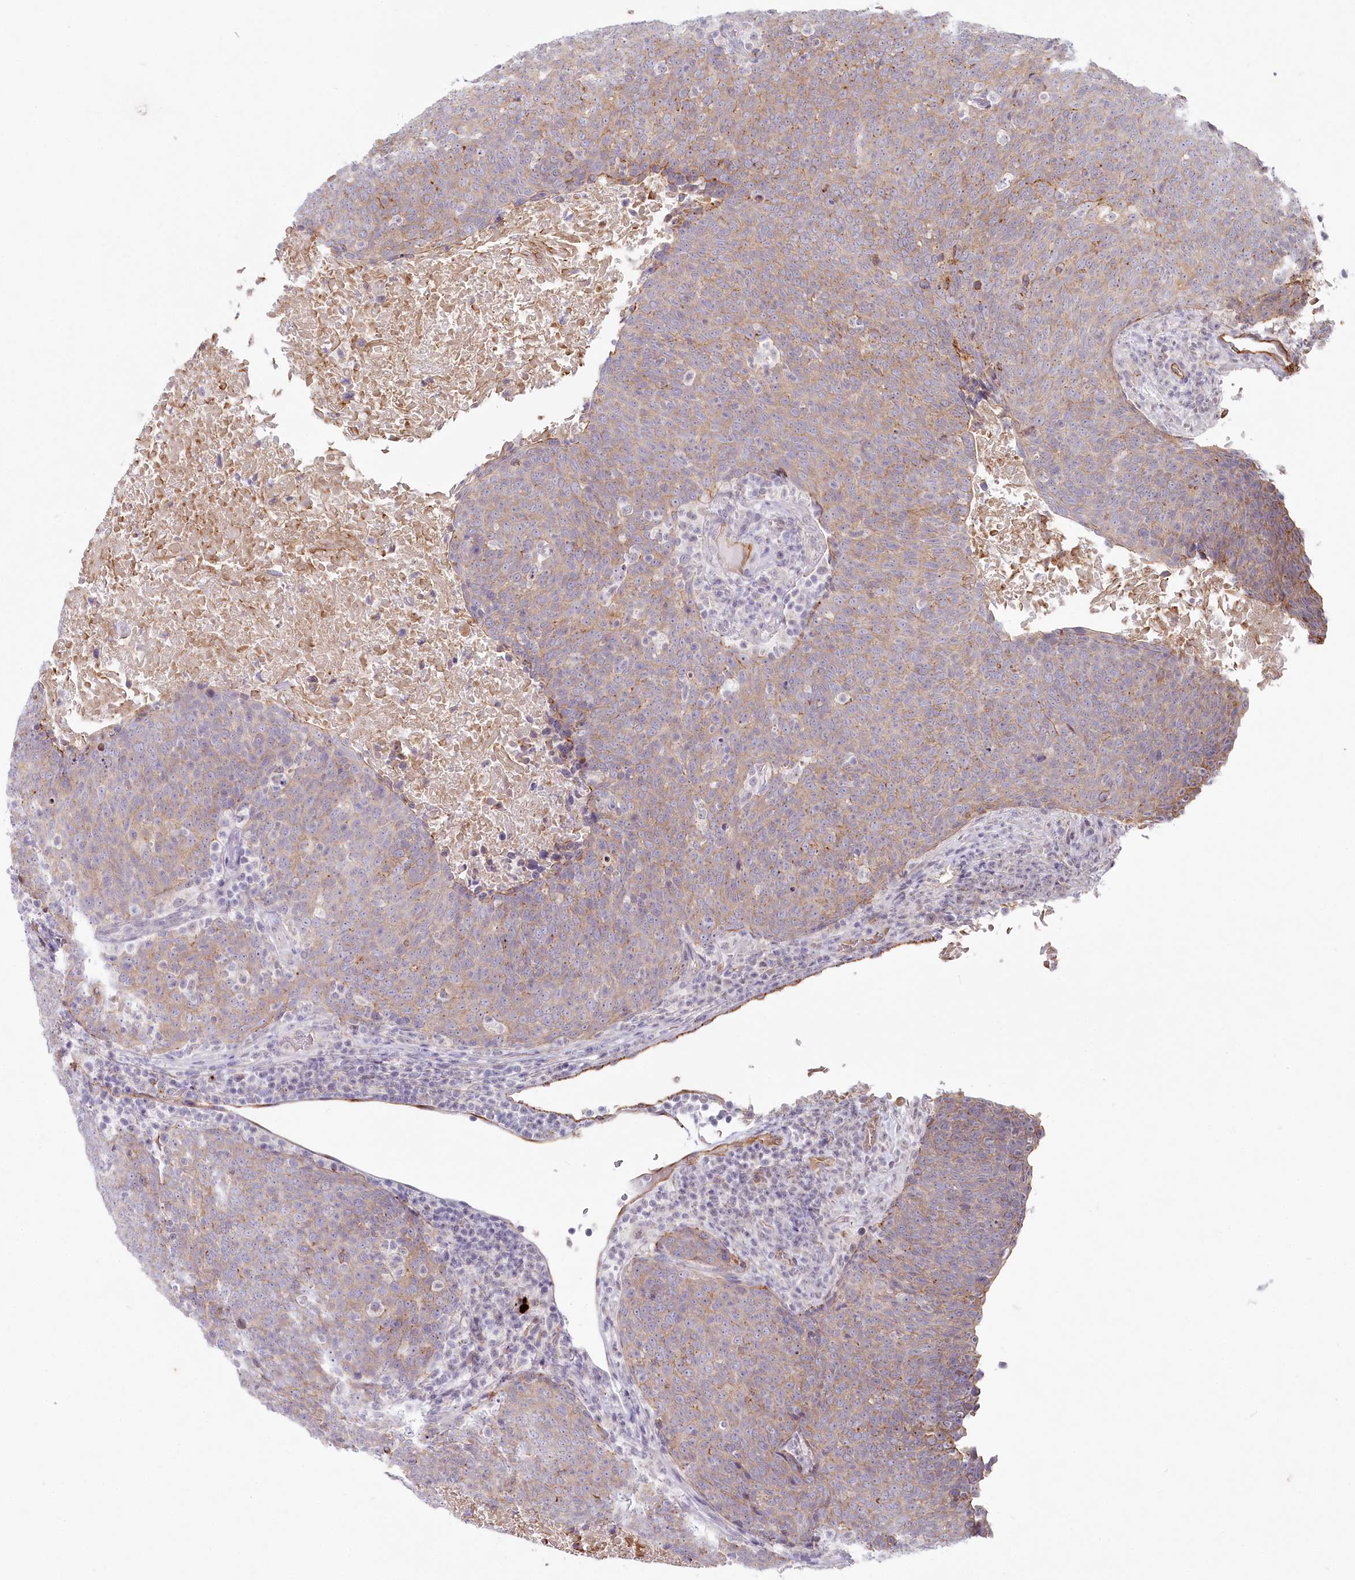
{"staining": {"intensity": "weak", "quantity": ">75%", "location": "cytoplasmic/membranous"}, "tissue": "head and neck cancer", "cell_type": "Tumor cells", "image_type": "cancer", "snomed": [{"axis": "morphology", "description": "Squamous cell carcinoma, NOS"}, {"axis": "morphology", "description": "Squamous cell carcinoma, metastatic, NOS"}, {"axis": "topography", "description": "Lymph node"}, {"axis": "topography", "description": "Head-Neck"}], "caption": "Protein expression analysis of head and neck cancer demonstrates weak cytoplasmic/membranous expression in about >75% of tumor cells. (IHC, brightfield microscopy, high magnification).", "gene": "ABHD8", "patient": {"sex": "male", "age": 62}}